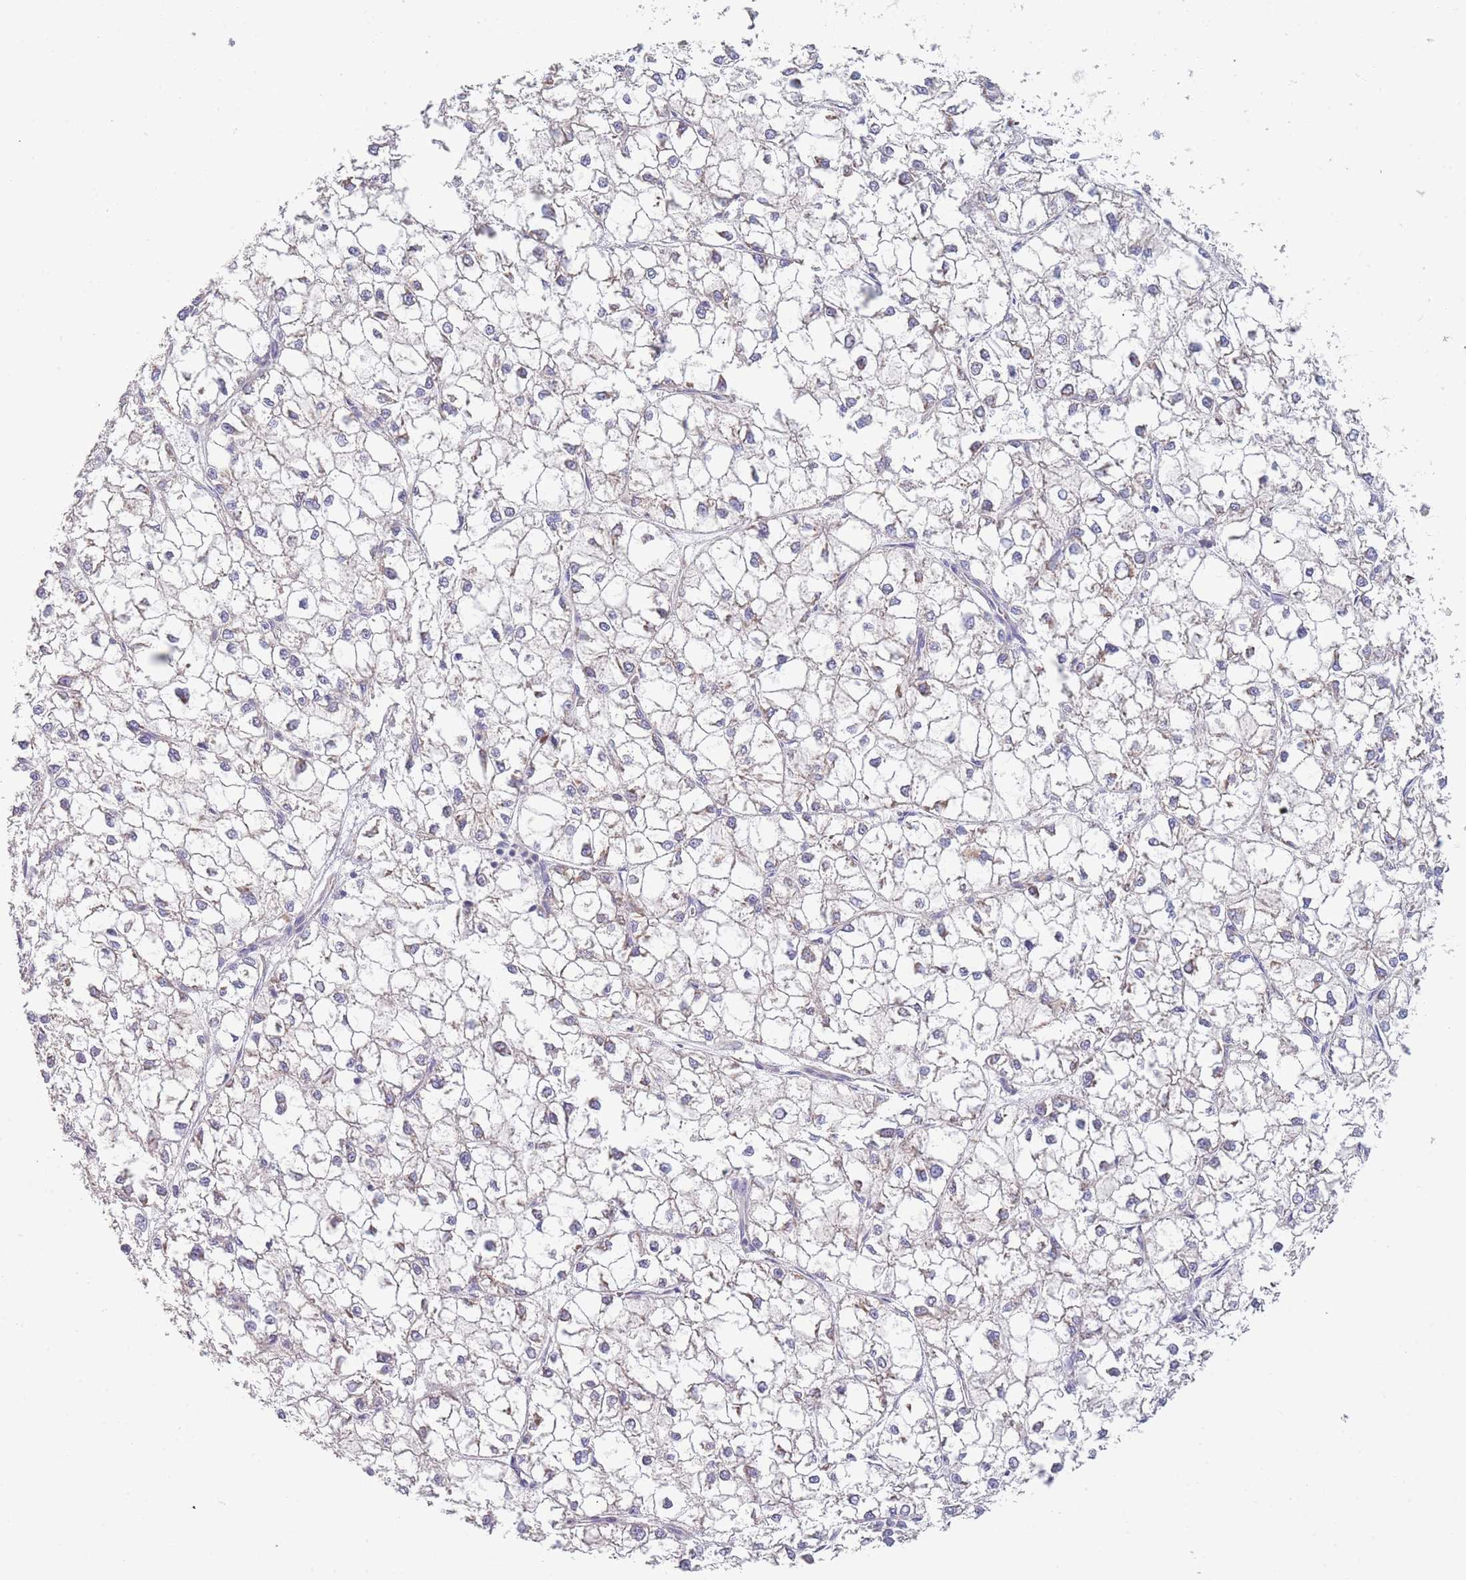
{"staining": {"intensity": "weak", "quantity": "<25%", "location": "cytoplasmic/membranous"}, "tissue": "liver cancer", "cell_type": "Tumor cells", "image_type": "cancer", "snomed": [{"axis": "morphology", "description": "Carcinoma, Hepatocellular, NOS"}, {"axis": "topography", "description": "Liver"}], "caption": "This is a histopathology image of IHC staining of liver hepatocellular carcinoma, which shows no expression in tumor cells.", "gene": "NDUFAF6", "patient": {"sex": "female", "age": 43}}